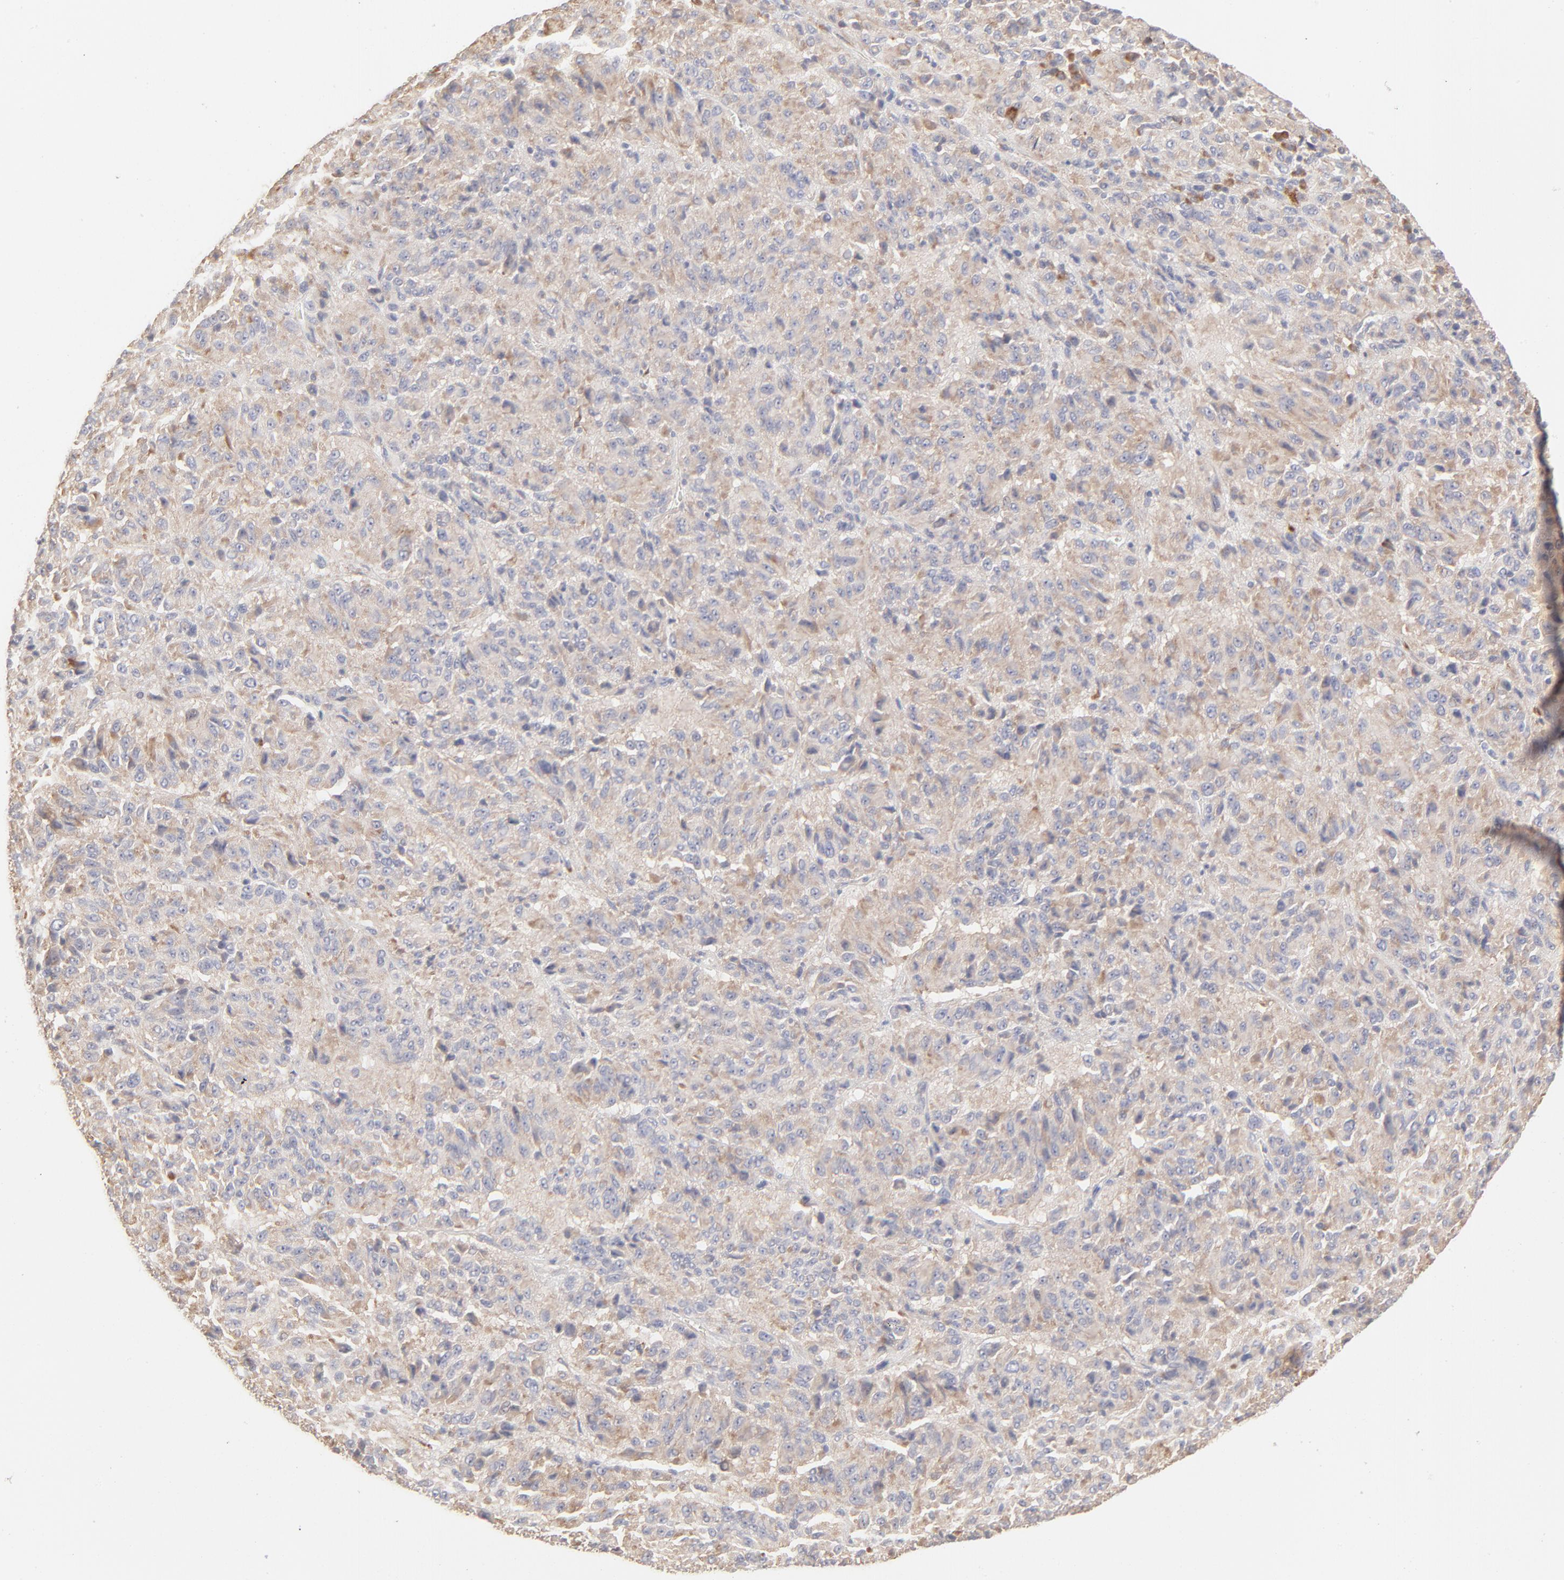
{"staining": {"intensity": "weak", "quantity": ">75%", "location": "cytoplasmic/membranous"}, "tissue": "melanoma", "cell_type": "Tumor cells", "image_type": "cancer", "snomed": [{"axis": "morphology", "description": "Malignant melanoma, Metastatic site"}, {"axis": "topography", "description": "Lung"}], "caption": "Protein staining of malignant melanoma (metastatic site) tissue exhibits weak cytoplasmic/membranous staining in approximately >75% of tumor cells.", "gene": "RPS21", "patient": {"sex": "male", "age": 64}}